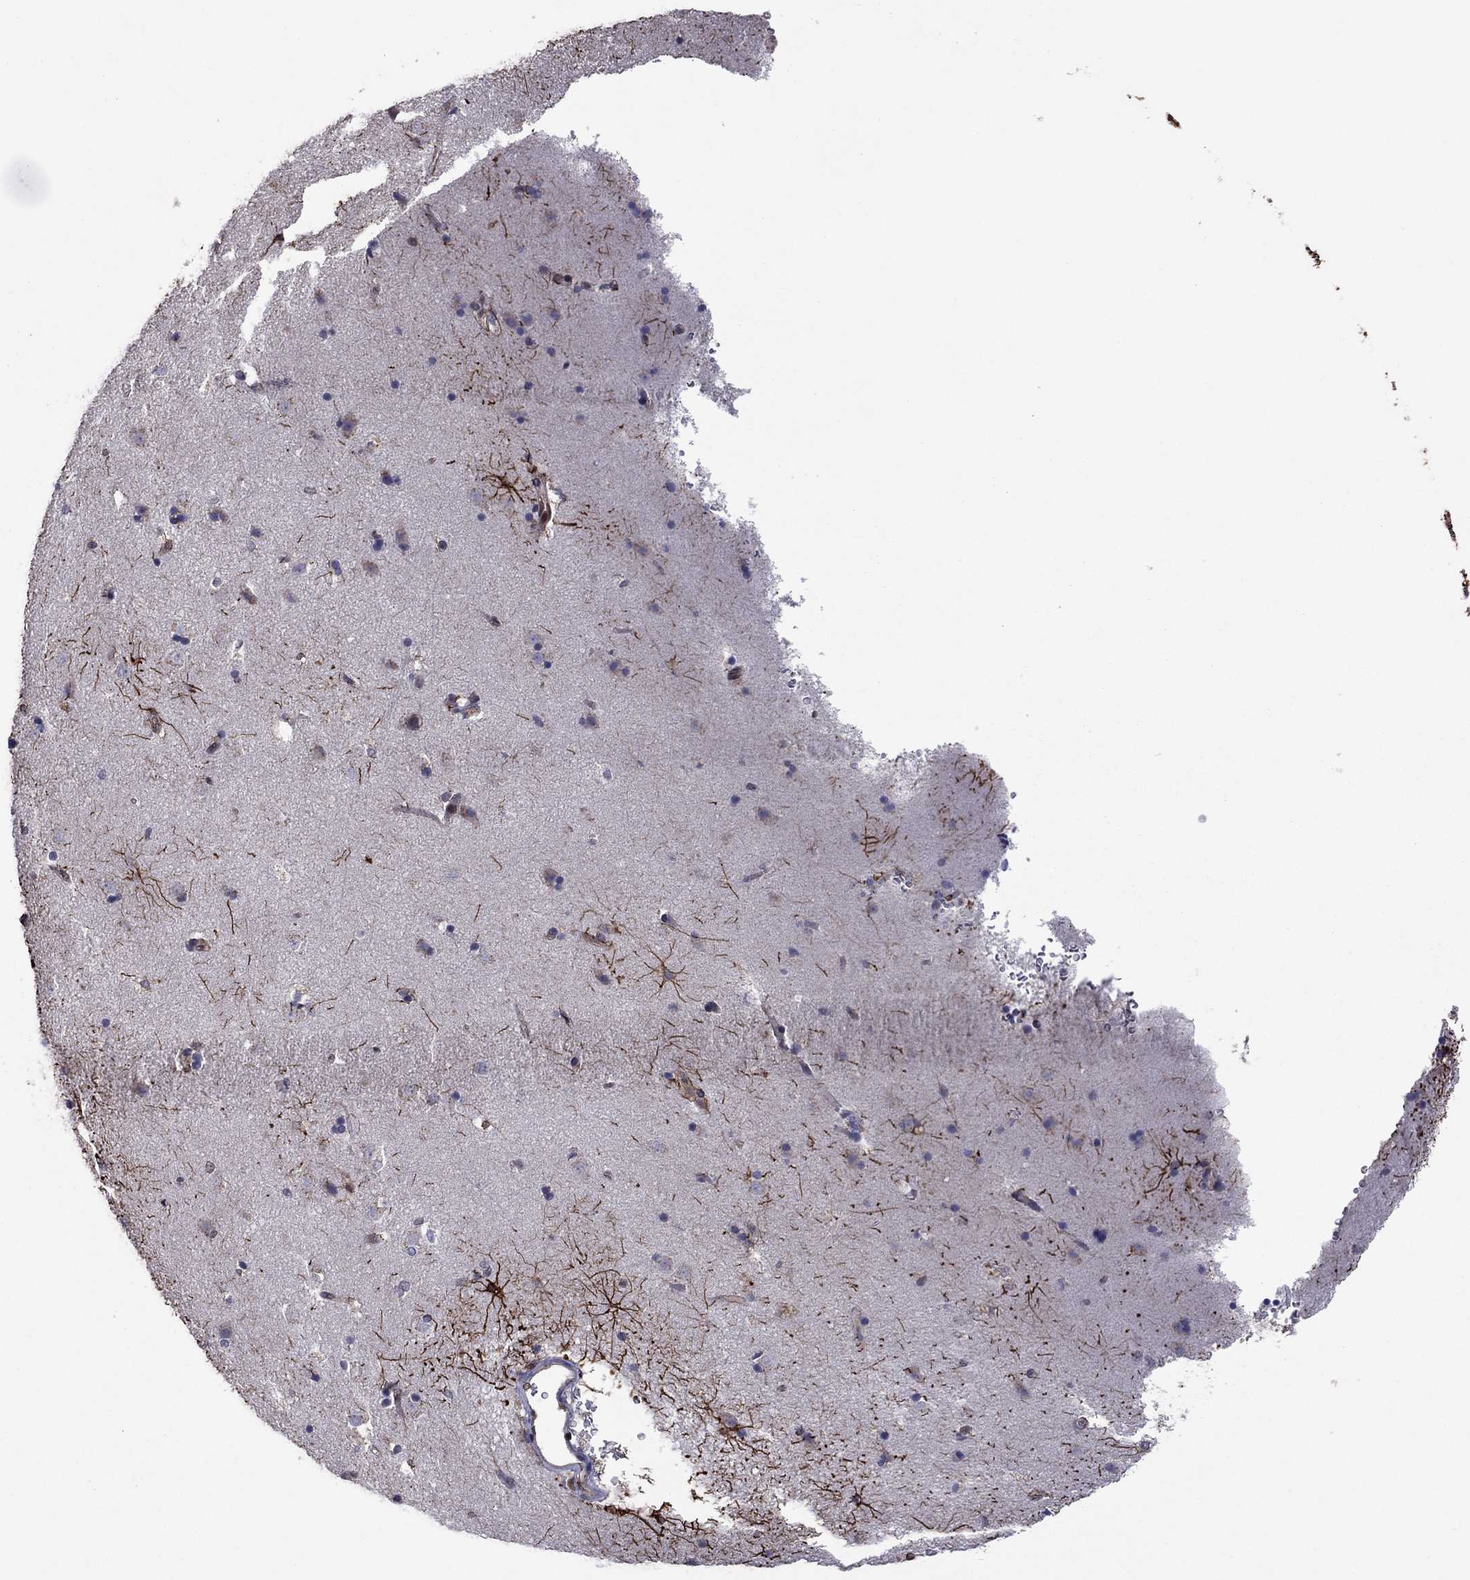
{"staining": {"intensity": "strong", "quantity": "<25%", "location": "cytoplasmic/membranous"}, "tissue": "caudate", "cell_type": "Glial cells", "image_type": "normal", "snomed": [{"axis": "morphology", "description": "Normal tissue, NOS"}, {"axis": "topography", "description": "Lateral ventricle wall"}], "caption": "Human caudate stained for a protein (brown) exhibits strong cytoplasmic/membranous positive expression in about <25% of glial cells.", "gene": "APPBP2", "patient": {"sex": "male", "age": 51}}